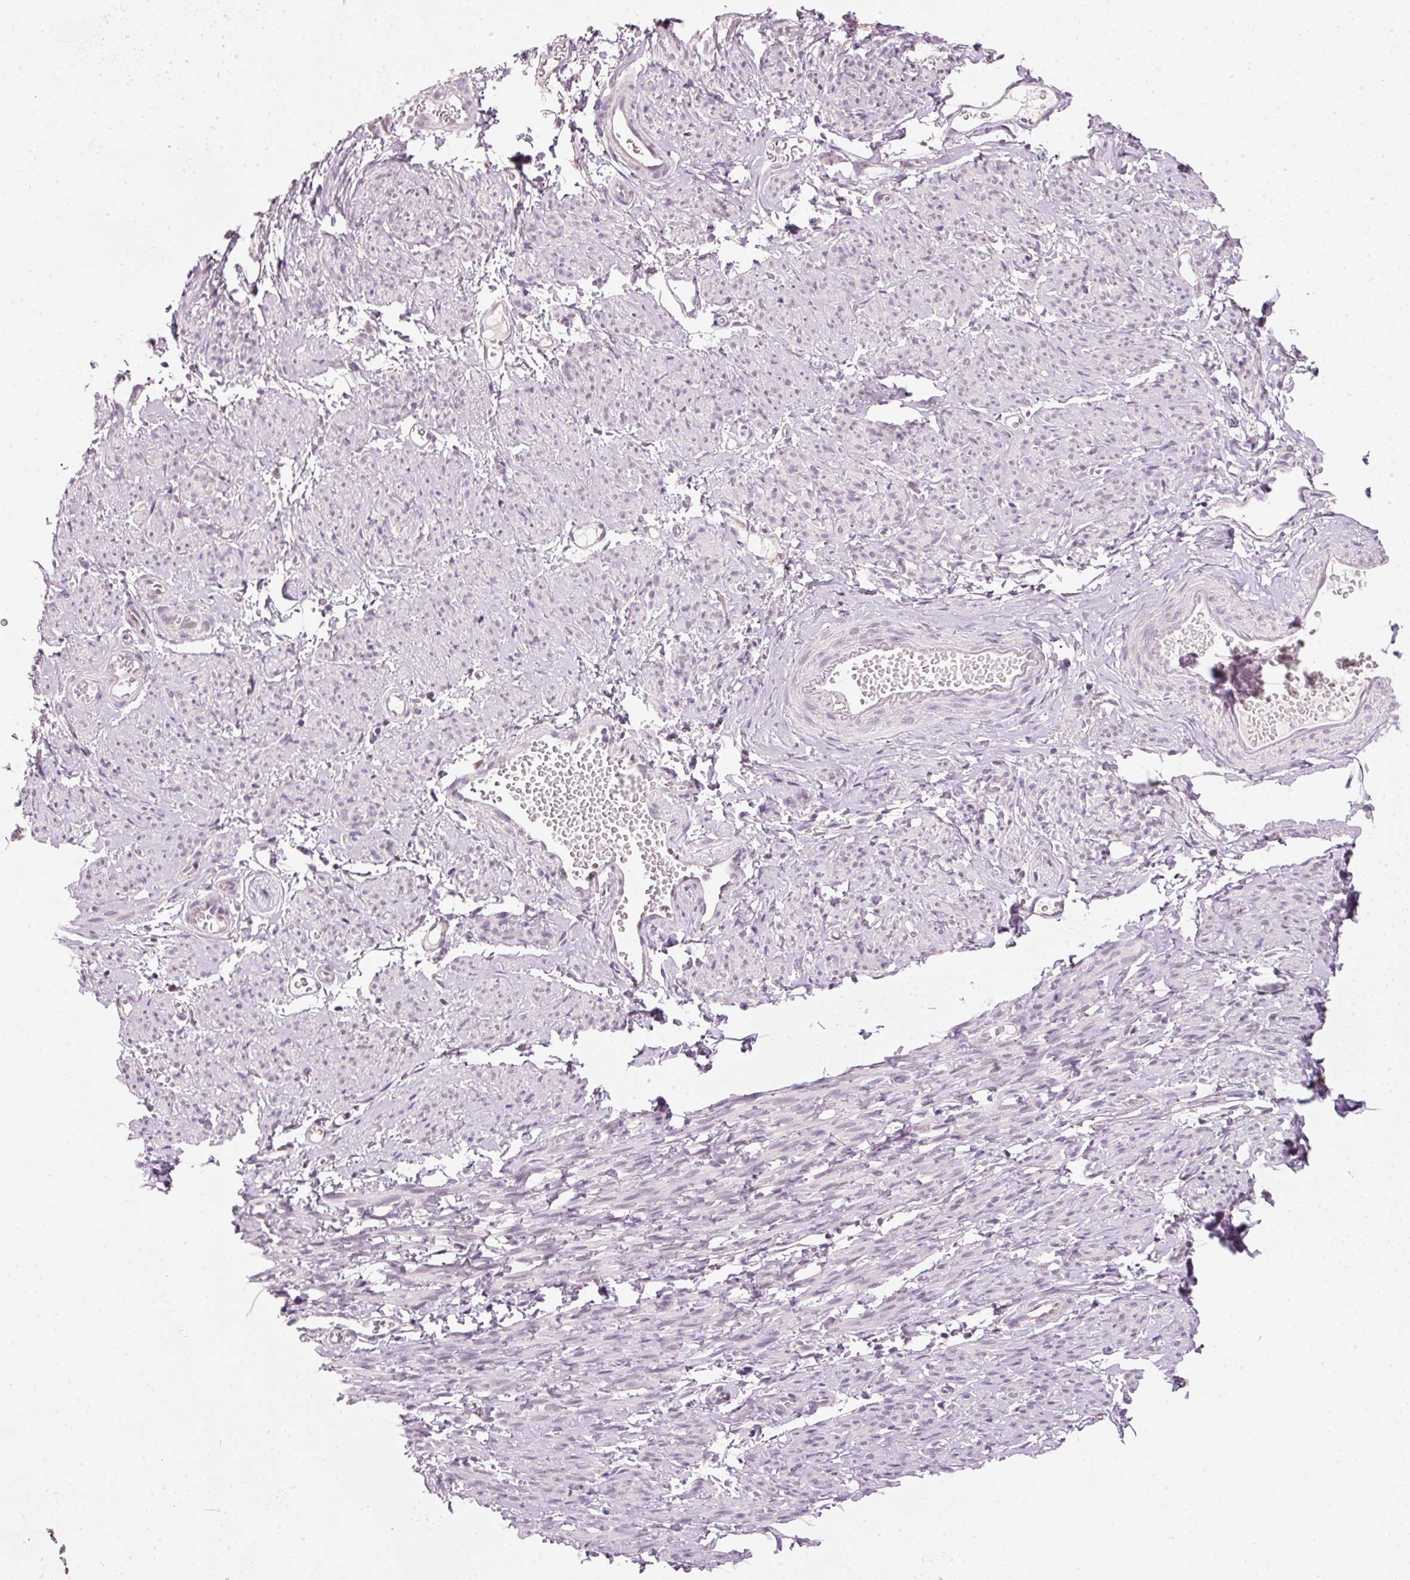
{"staining": {"intensity": "moderate", "quantity": "25%-75%", "location": "nuclear"}, "tissue": "smooth muscle", "cell_type": "Smooth muscle cells", "image_type": "normal", "snomed": [{"axis": "morphology", "description": "Normal tissue, NOS"}, {"axis": "topography", "description": "Smooth muscle"}], "caption": "A medium amount of moderate nuclear expression is appreciated in about 25%-75% of smooth muscle cells in unremarkable smooth muscle. (IHC, brightfield microscopy, high magnification).", "gene": "FSTL3", "patient": {"sex": "female", "age": 65}}